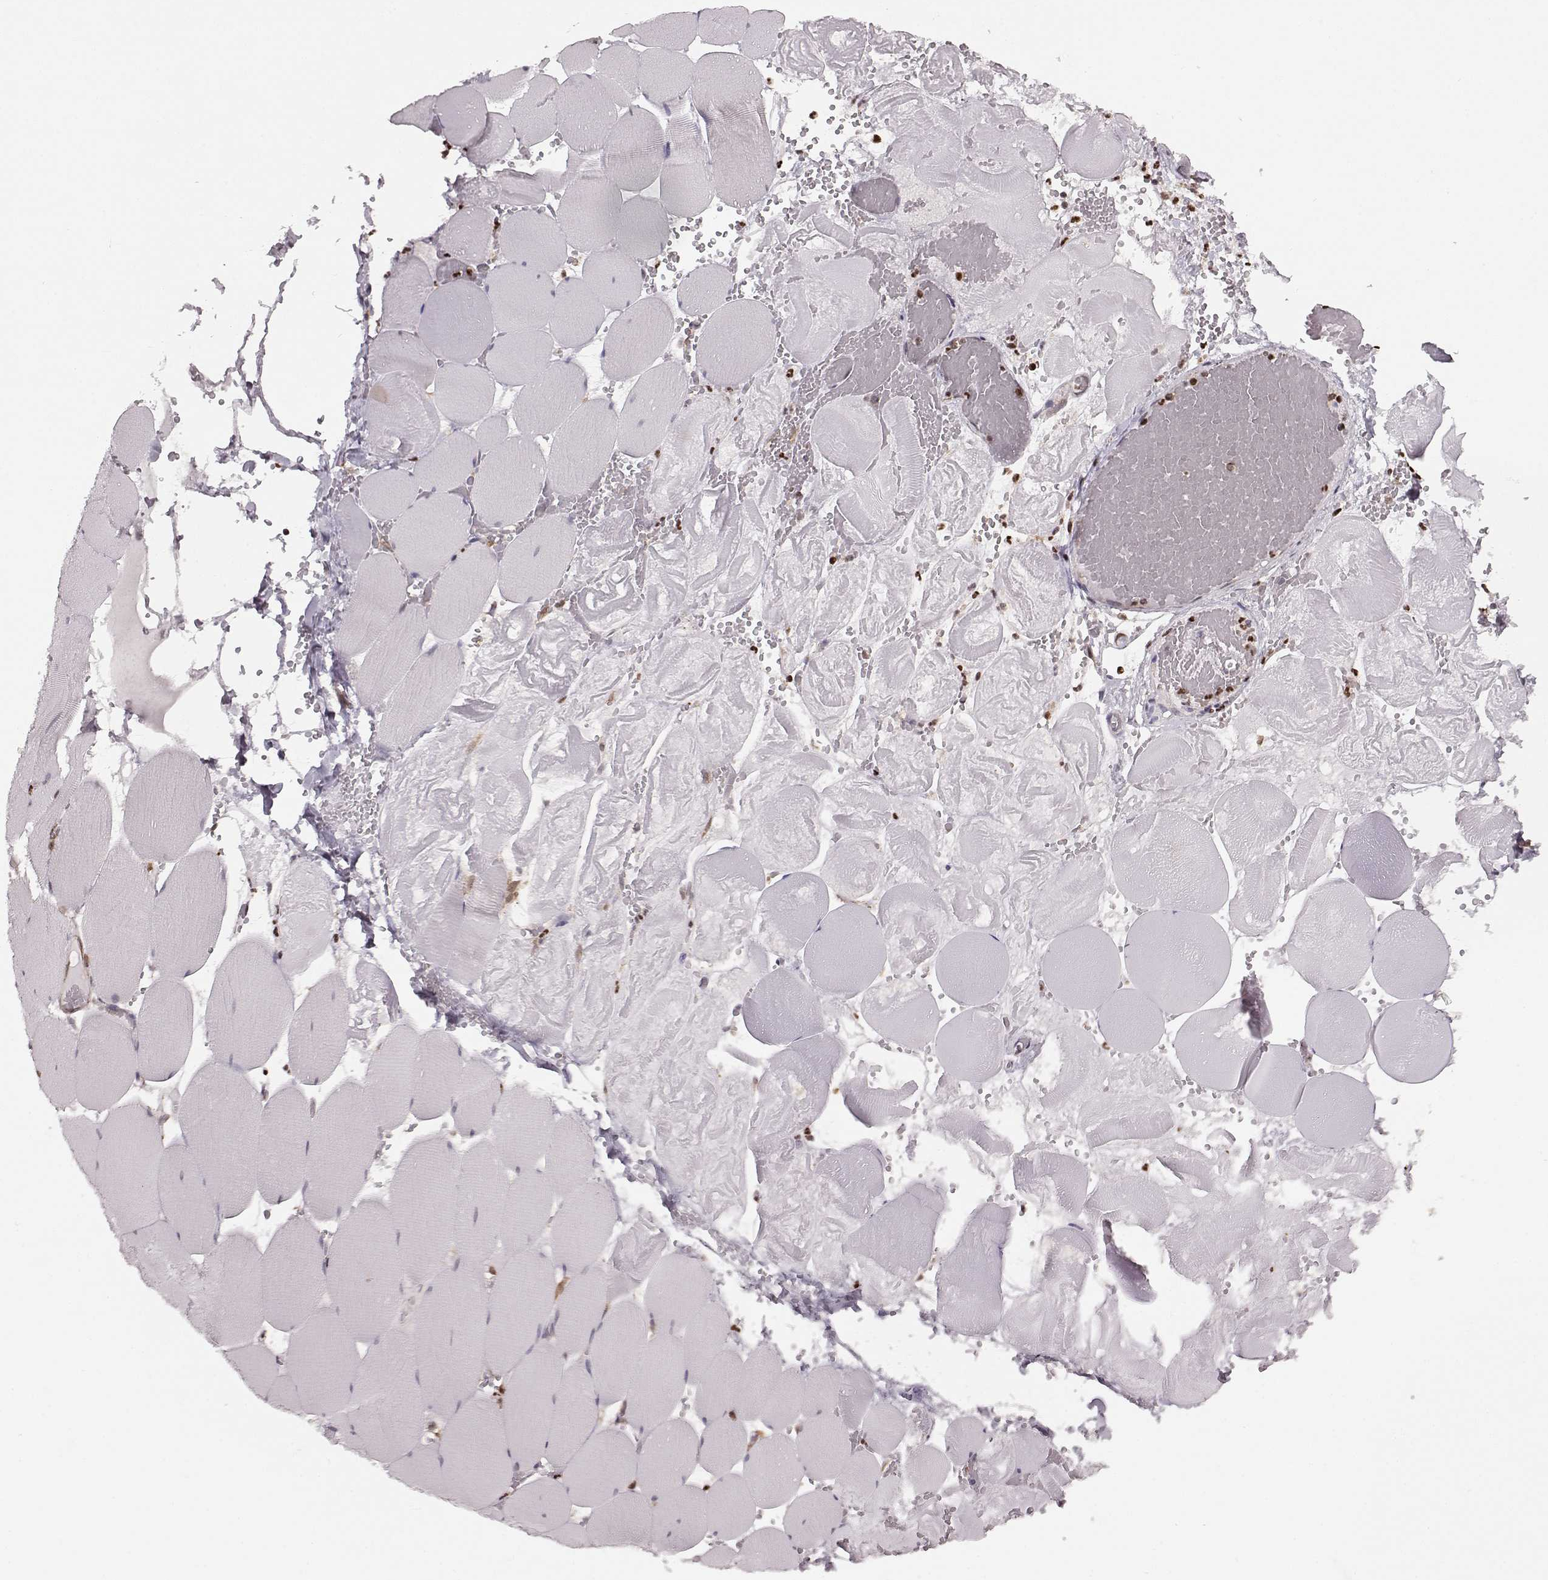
{"staining": {"intensity": "moderate", "quantity": "<25%", "location": "nuclear"}, "tissue": "skeletal muscle", "cell_type": "Myocytes", "image_type": "normal", "snomed": [{"axis": "morphology", "description": "Normal tissue, NOS"}, {"axis": "morphology", "description": "Malignant melanoma, Metastatic site"}, {"axis": "topography", "description": "Skeletal muscle"}], "caption": "Protein staining displays moderate nuclear staining in approximately <25% of myocytes in unremarkable skeletal muscle.", "gene": "KLF6", "patient": {"sex": "male", "age": 50}}